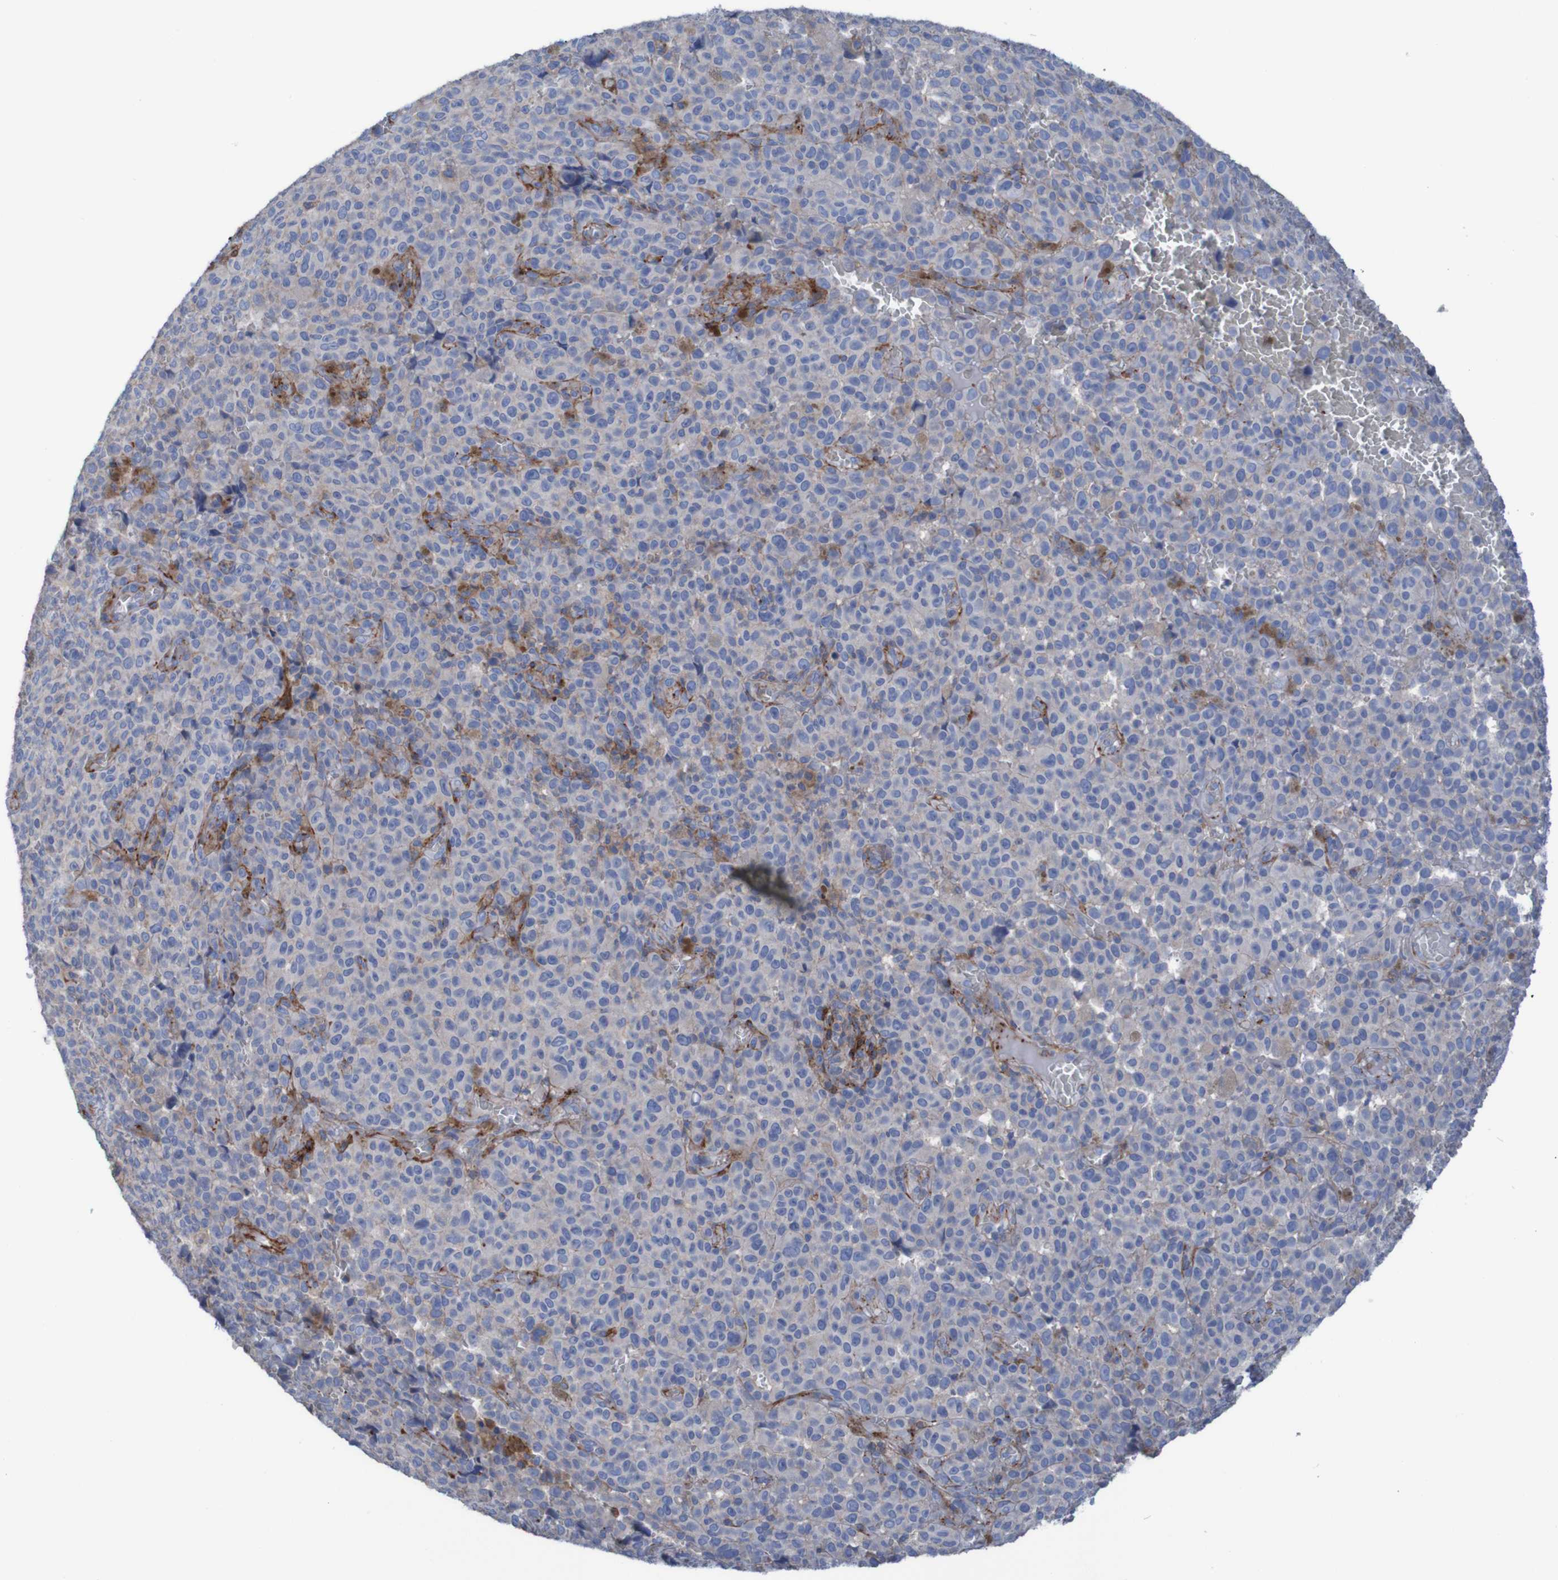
{"staining": {"intensity": "moderate", "quantity": "<25%", "location": "cytoplasmic/membranous"}, "tissue": "melanoma", "cell_type": "Tumor cells", "image_type": "cancer", "snomed": [{"axis": "morphology", "description": "Malignant melanoma, NOS"}, {"axis": "topography", "description": "Skin"}], "caption": "IHC image of neoplastic tissue: human malignant melanoma stained using IHC displays low levels of moderate protein expression localized specifically in the cytoplasmic/membranous of tumor cells, appearing as a cytoplasmic/membranous brown color.", "gene": "RNF182", "patient": {"sex": "female", "age": 82}}